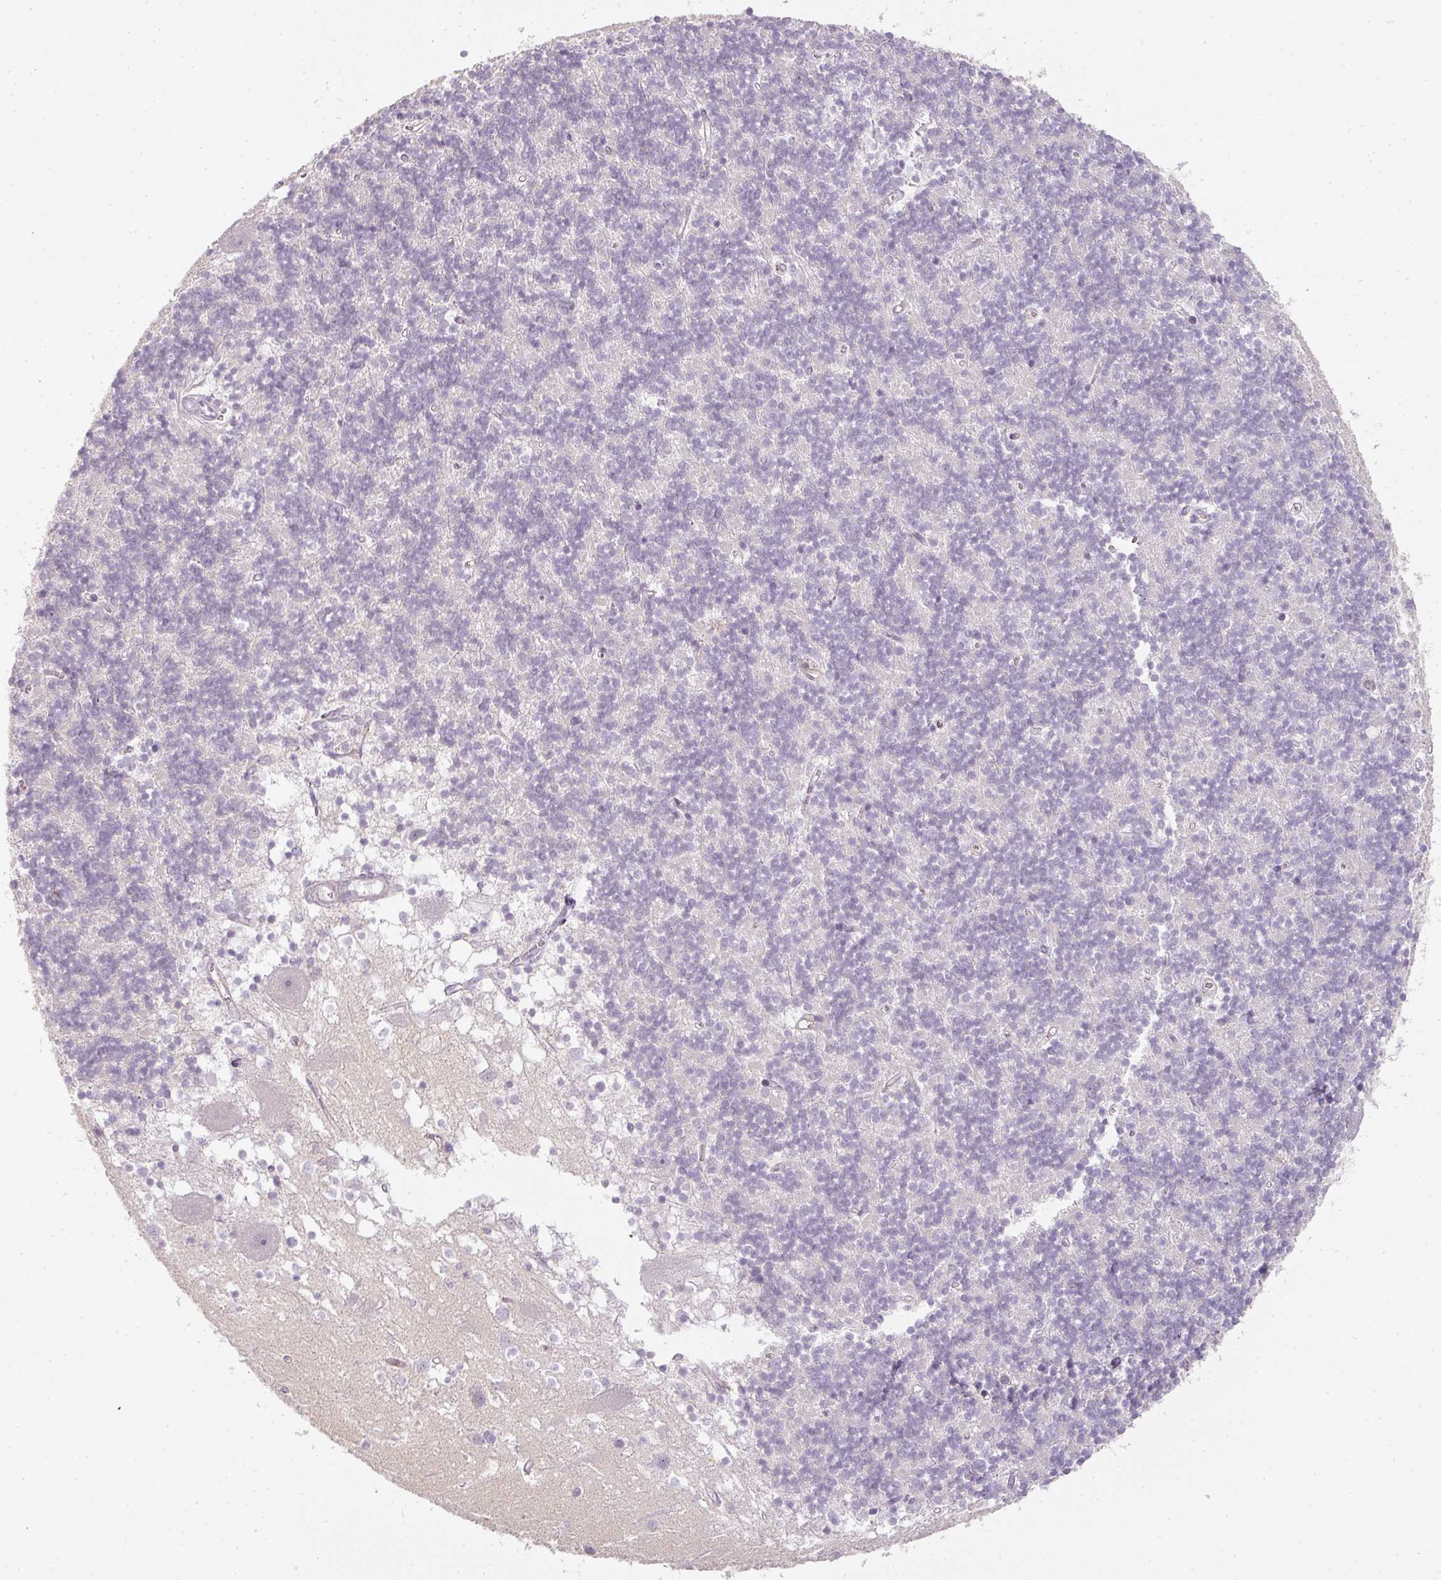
{"staining": {"intensity": "negative", "quantity": "none", "location": "none"}, "tissue": "cerebellum", "cell_type": "Cells in granular layer", "image_type": "normal", "snomed": [{"axis": "morphology", "description": "Normal tissue, NOS"}, {"axis": "topography", "description": "Cerebellum"}], "caption": "Immunohistochemistry (IHC) image of benign human cerebellum stained for a protein (brown), which shows no staining in cells in granular layer.", "gene": "TMEM42", "patient": {"sex": "male", "age": 54}}